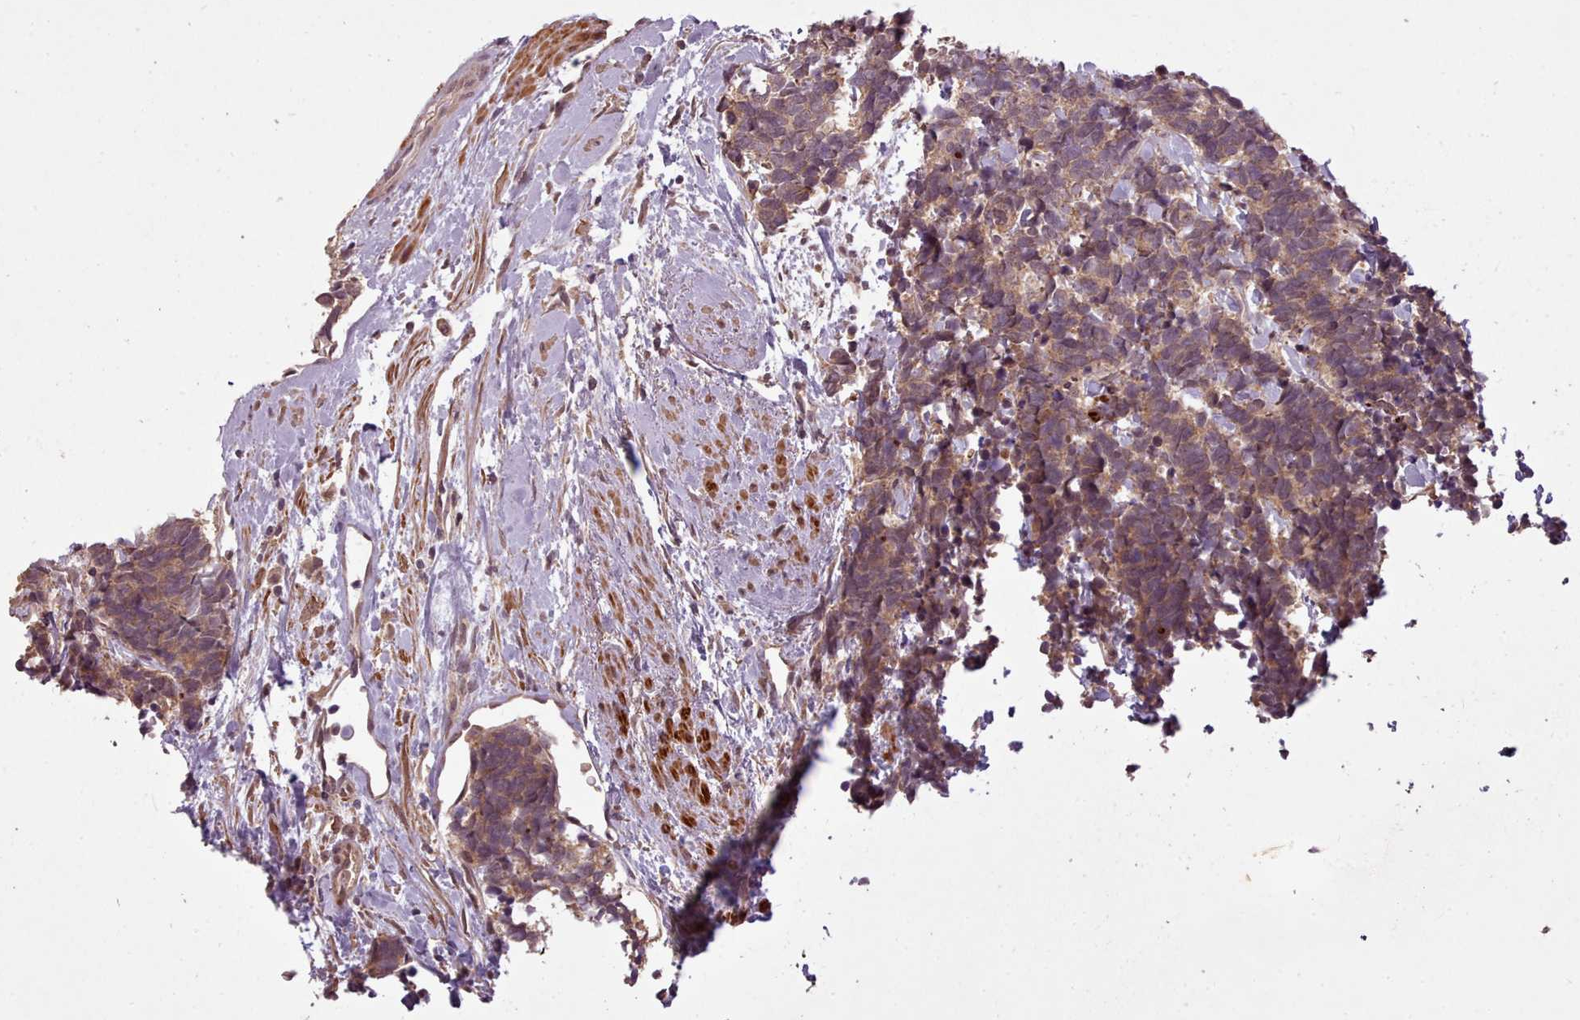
{"staining": {"intensity": "moderate", "quantity": ">75%", "location": "cytoplasmic/membranous"}, "tissue": "carcinoid", "cell_type": "Tumor cells", "image_type": "cancer", "snomed": [{"axis": "morphology", "description": "Carcinoma, NOS"}, {"axis": "morphology", "description": "Carcinoid, malignant, NOS"}, {"axis": "topography", "description": "Prostate"}], "caption": "This photomicrograph shows carcinoid stained with IHC to label a protein in brown. The cytoplasmic/membranous of tumor cells show moderate positivity for the protein. Nuclei are counter-stained blue.", "gene": "CDC6", "patient": {"sex": "male", "age": 57}}